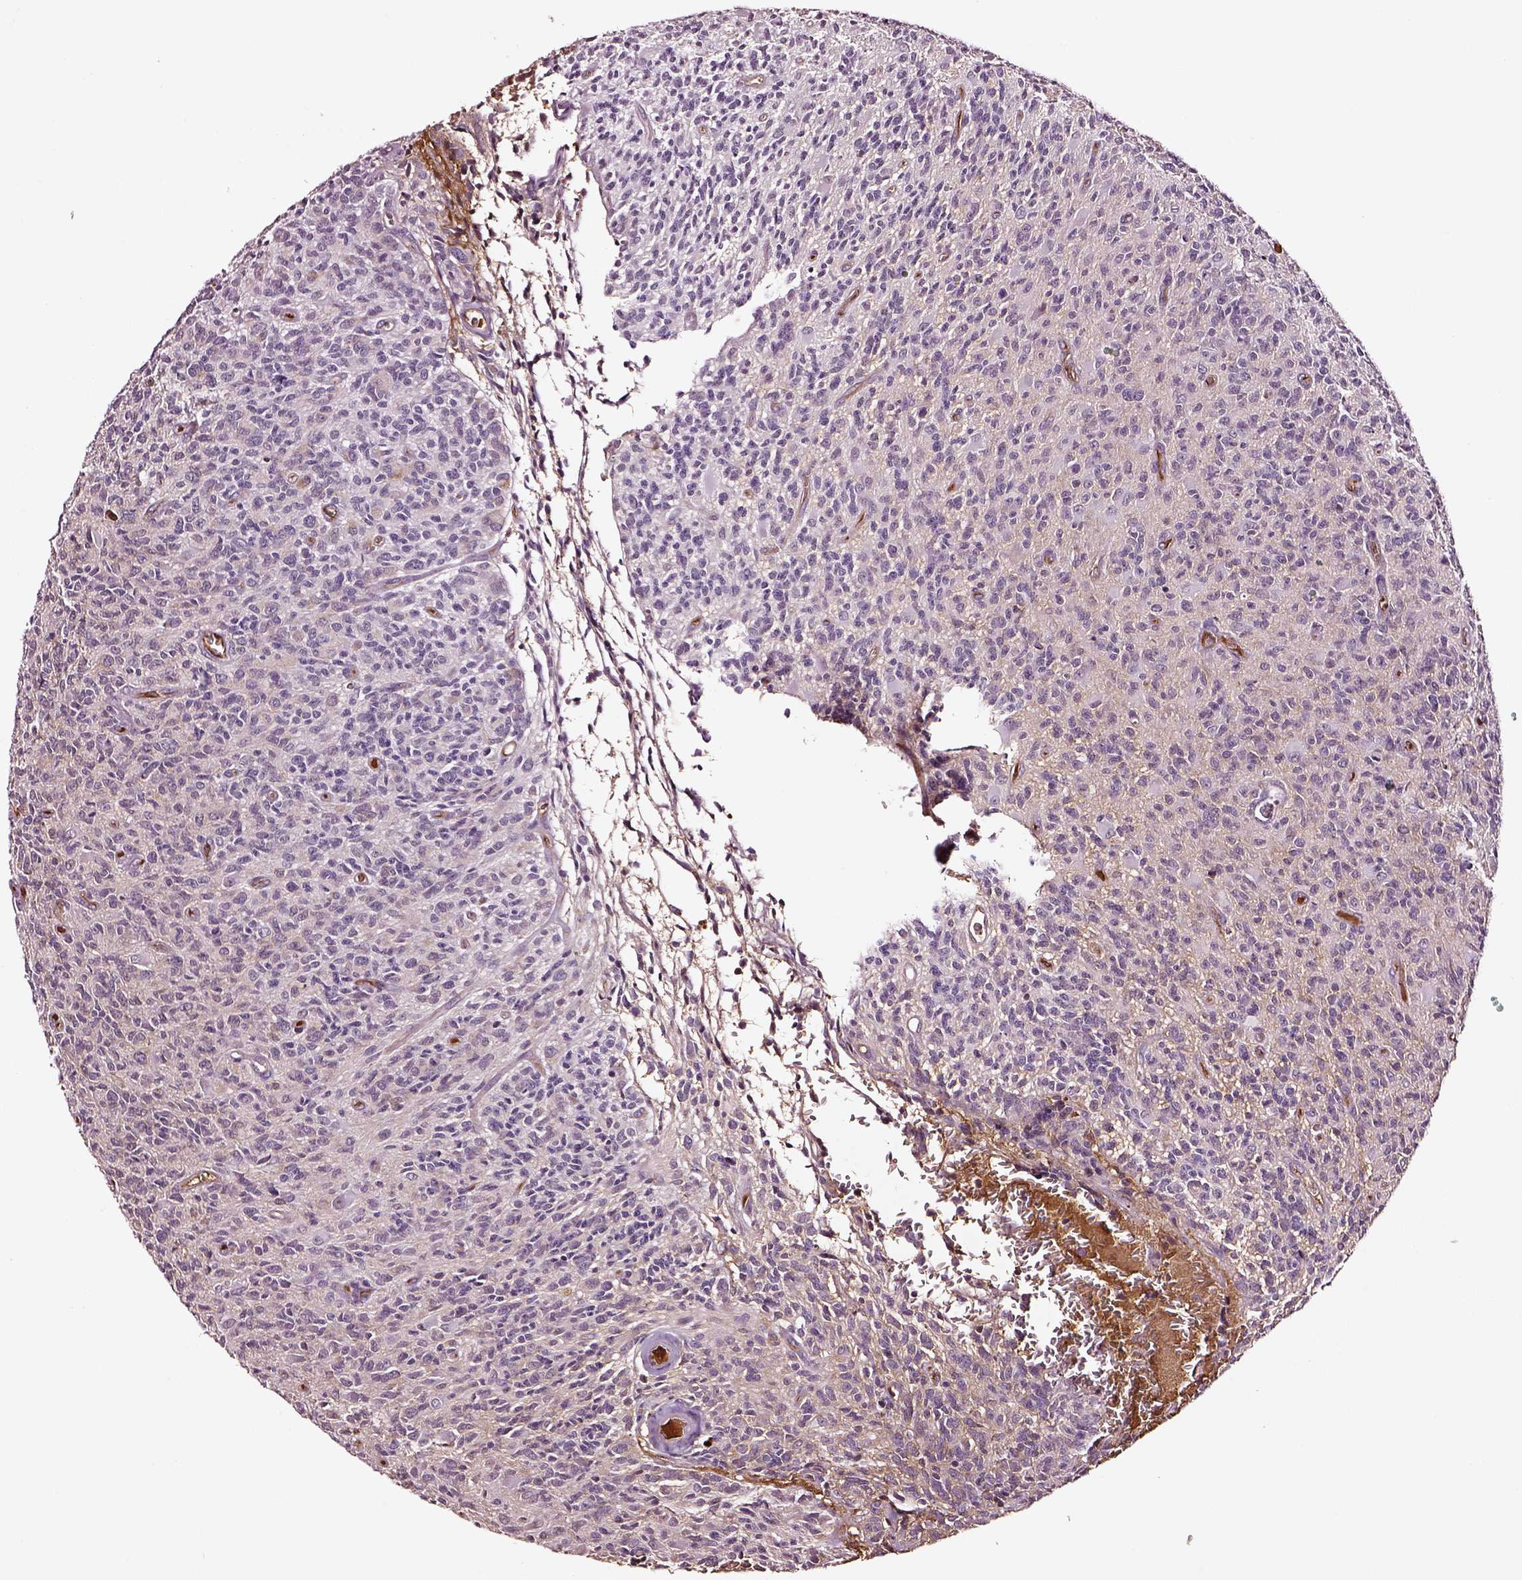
{"staining": {"intensity": "negative", "quantity": "none", "location": "none"}, "tissue": "glioma", "cell_type": "Tumor cells", "image_type": "cancer", "snomed": [{"axis": "morphology", "description": "Glioma, malignant, High grade"}, {"axis": "topography", "description": "Brain"}], "caption": "This is an immunohistochemistry (IHC) histopathology image of human high-grade glioma (malignant). There is no staining in tumor cells.", "gene": "TF", "patient": {"sex": "male", "age": 76}}